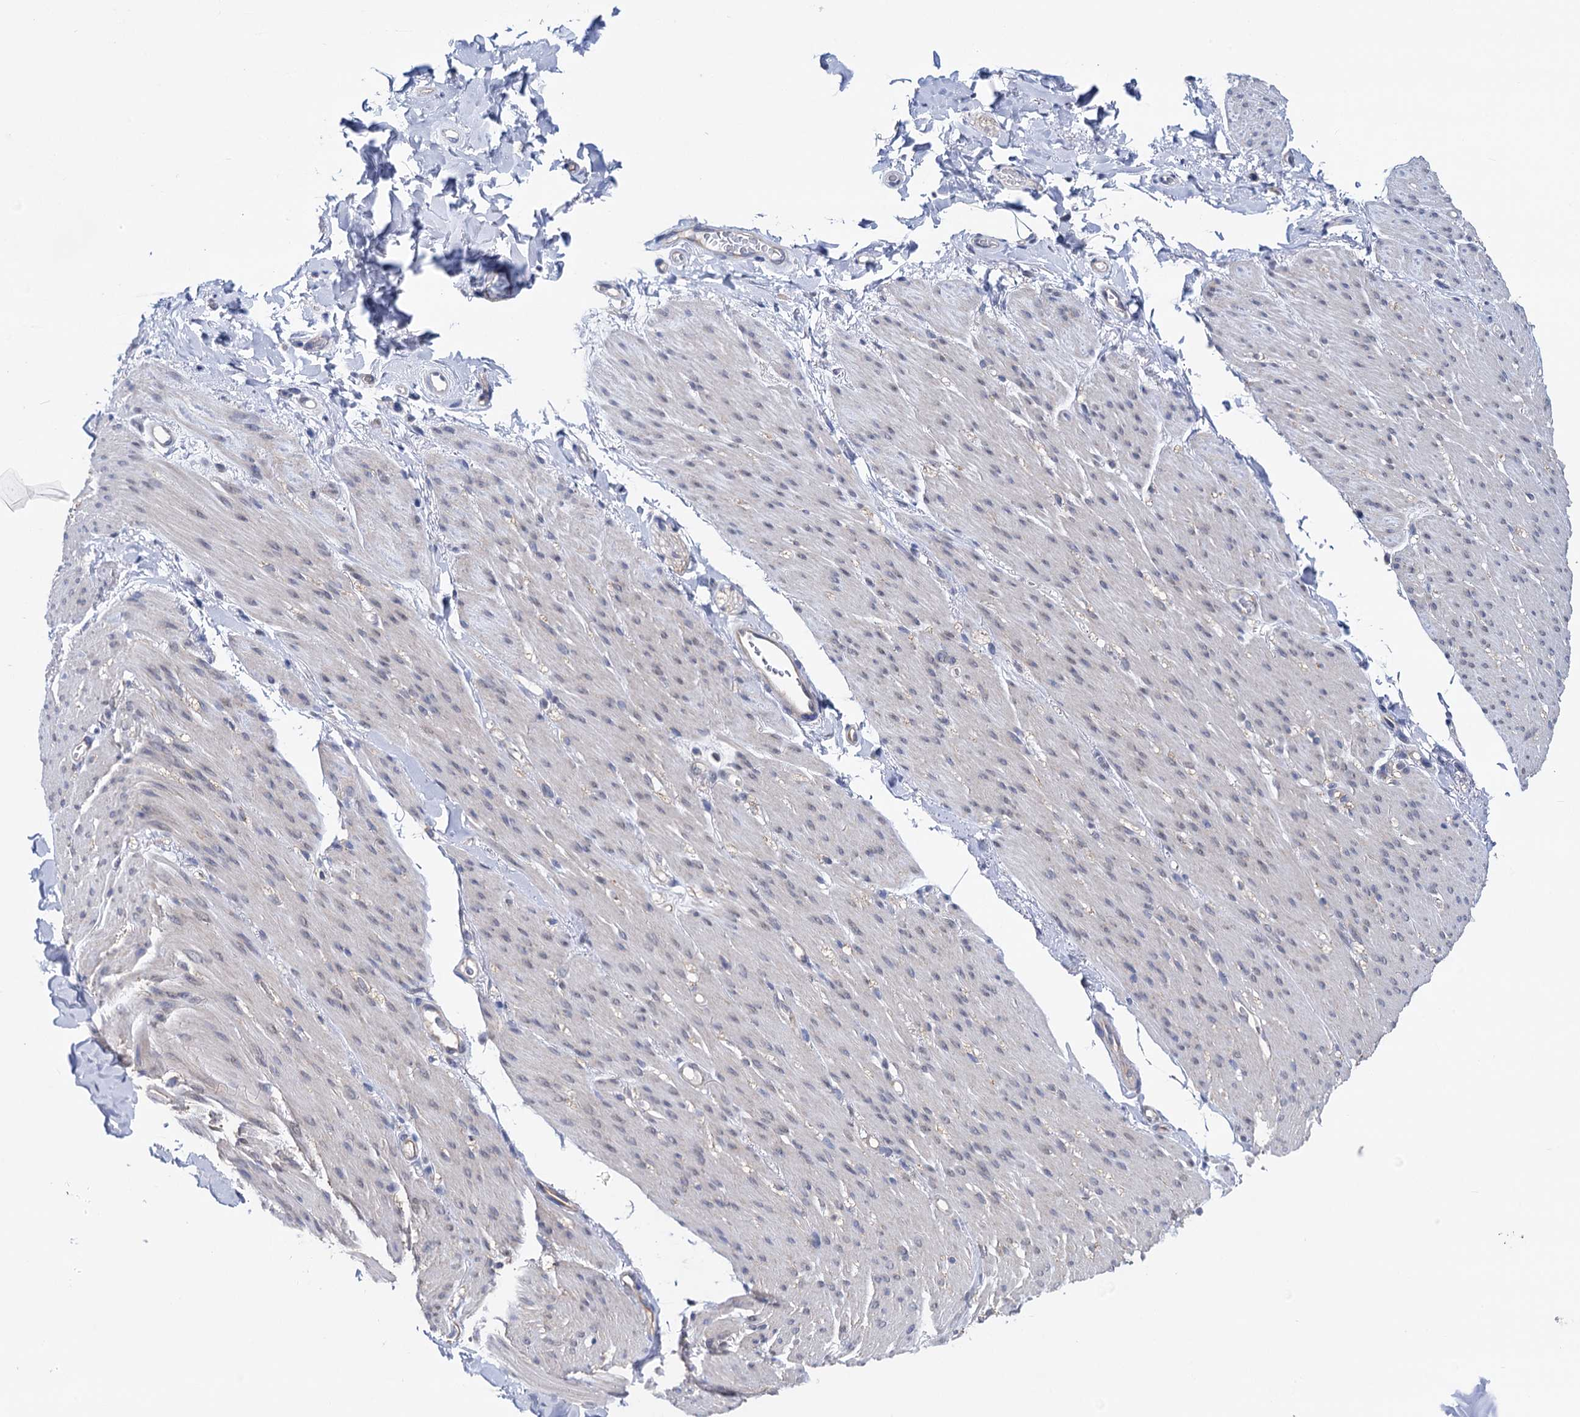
{"staining": {"intensity": "negative", "quantity": "none", "location": "none"}, "tissue": "adipose tissue", "cell_type": "Adipocytes", "image_type": "normal", "snomed": [{"axis": "morphology", "description": "Normal tissue, NOS"}, {"axis": "topography", "description": "Colon"}, {"axis": "topography", "description": "Peripheral nerve tissue"}], "caption": "DAB (3,3'-diaminobenzidine) immunohistochemical staining of unremarkable human adipose tissue demonstrates no significant staining in adipocytes.", "gene": "ZNRD2", "patient": {"sex": "female", "age": 61}}